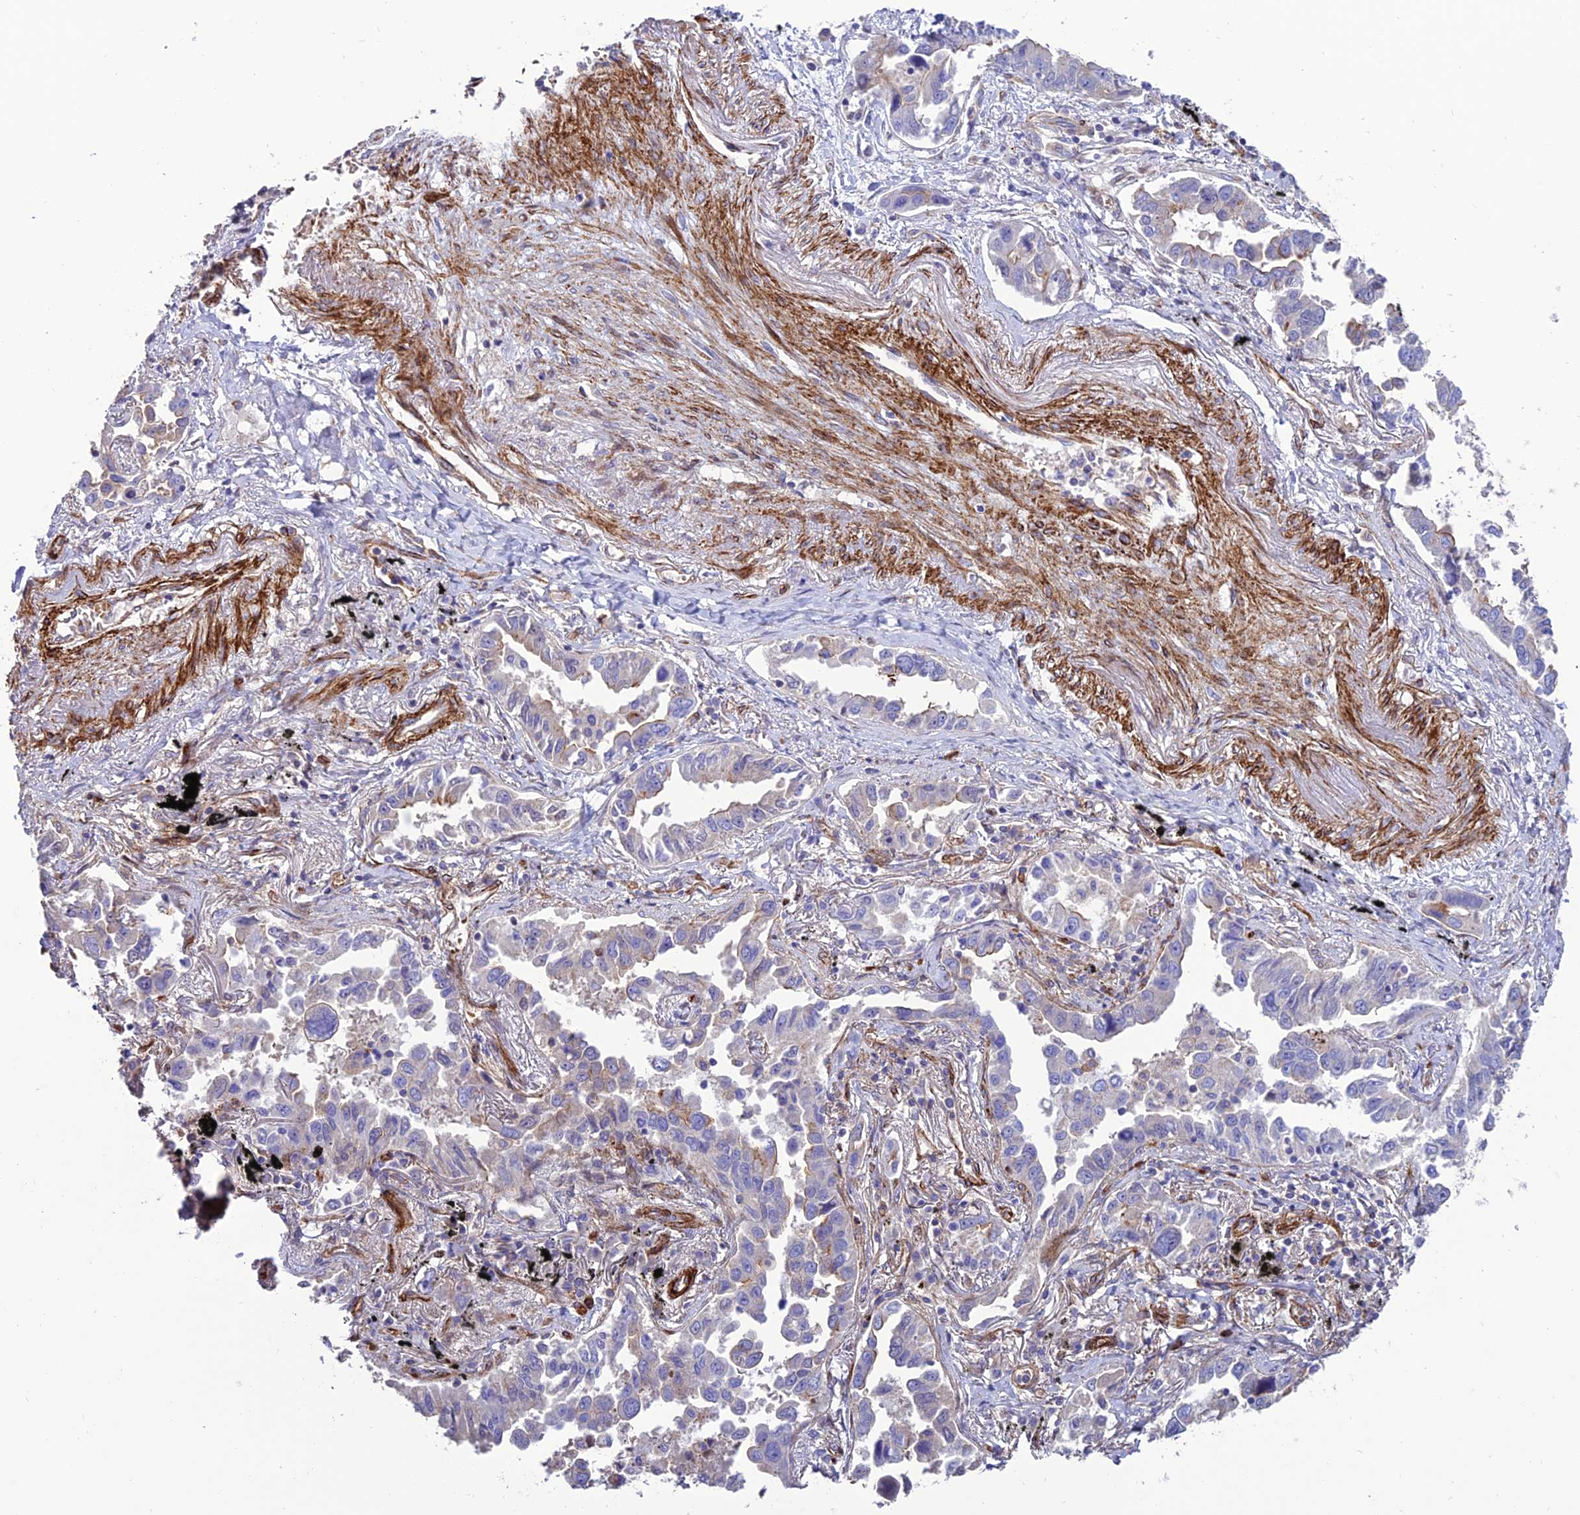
{"staining": {"intensity": "negative", "quantity": "none", "location": "none"}, "tissue": "lung cancer", "cell_type": "Tumor cells", "image_type": "cancer", "snomed": [{"axis": "morphology", "description": "Adenocarcinoma, NOS"}, {"axis": "topography", "description": "Lung"}], "caption": "DAB (3,3'-diaminobenzidine) immunohistochemical staining of human lung cancer (adenocarcinoma) shows no significant positivity in tumor cells. (IHC, brightfield microscopy, high magnification).", "gene": "REX1BD", "patient": {"sex": "male", "age": 67}}